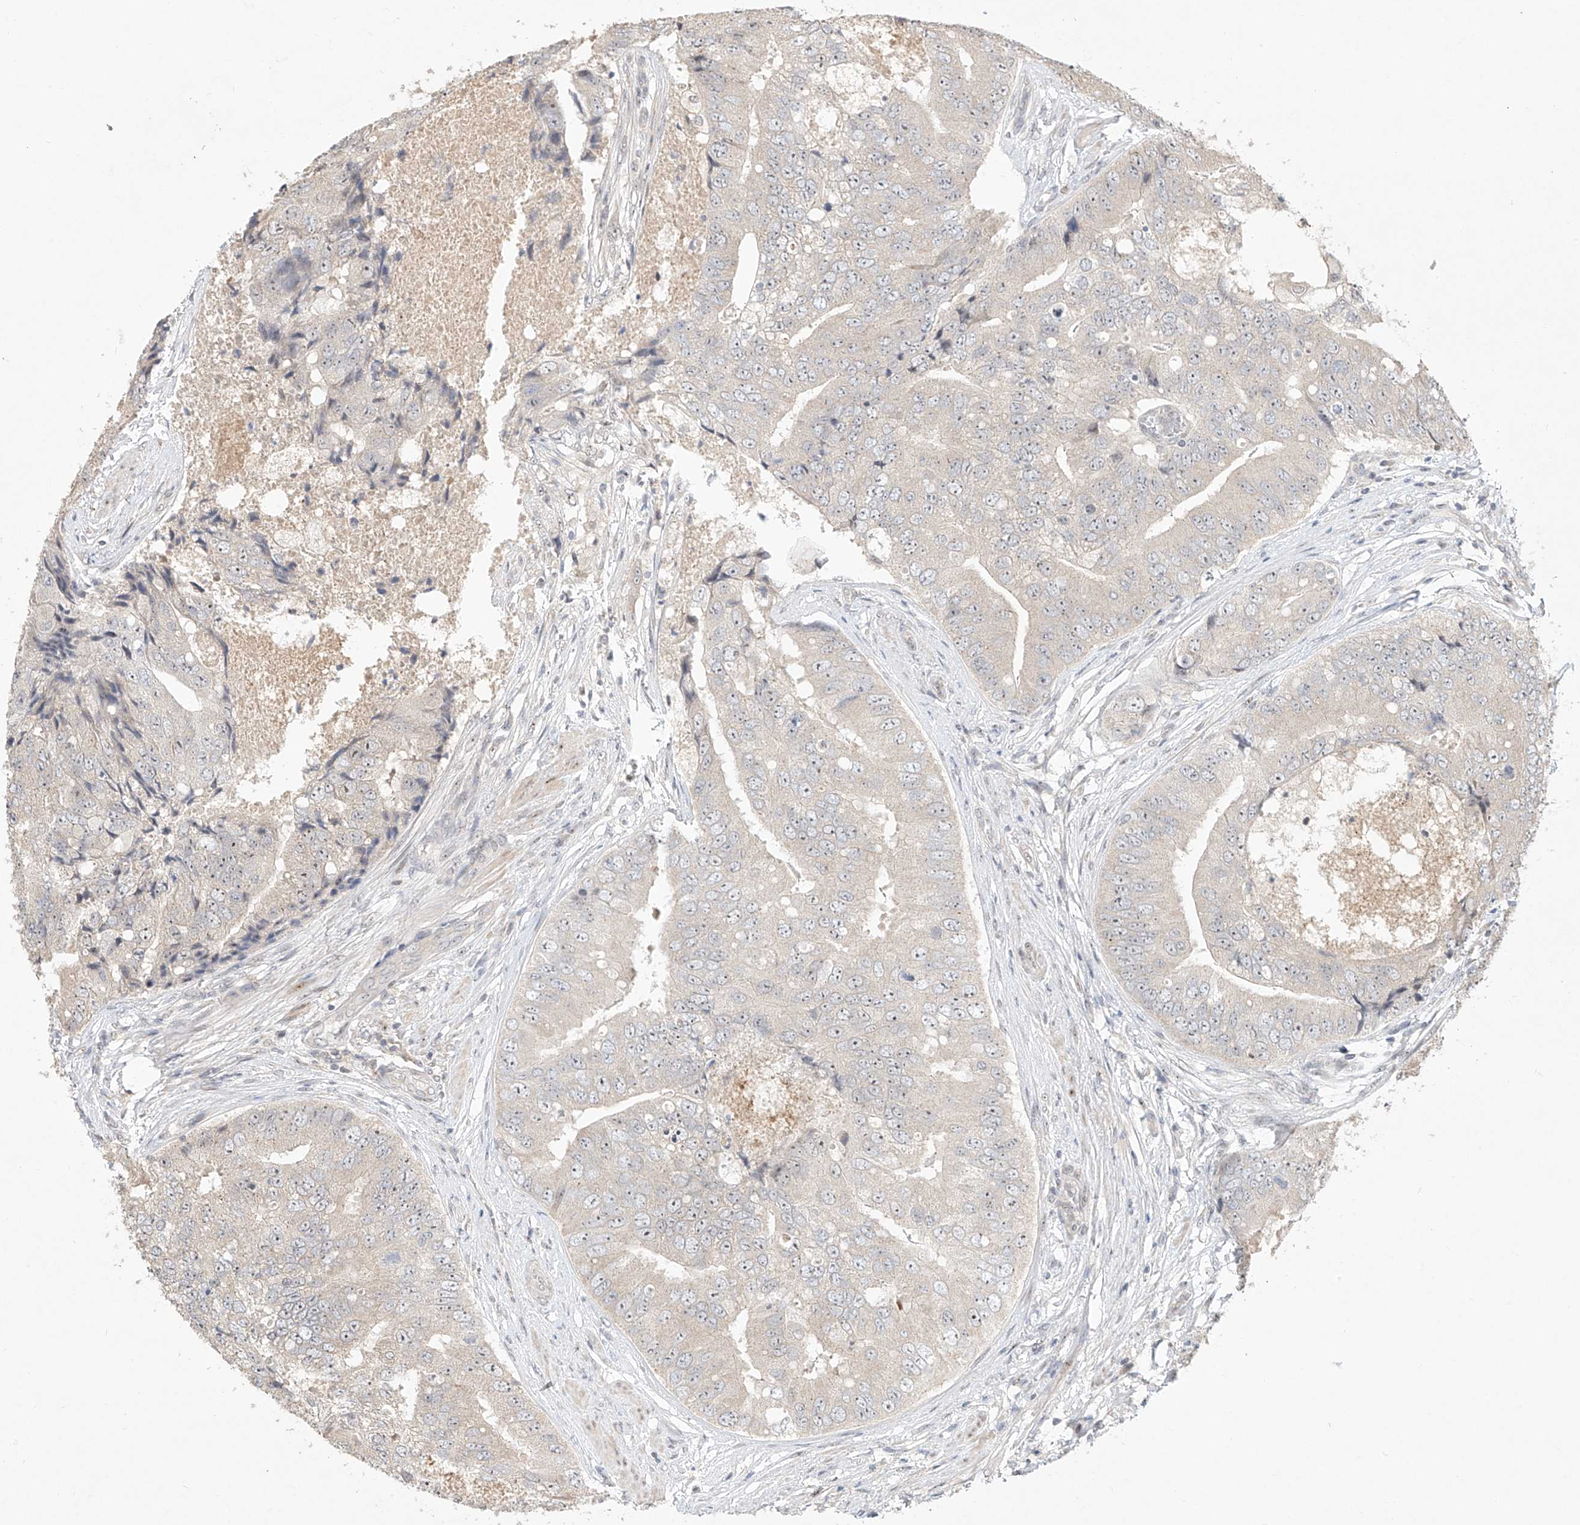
{"staining": {"intensity": "negative", "quantity": "none", "location": "none"}, "tissue": "prostate cancer", "cell_type": "Tumor cells", "image_type": "cancer", "snomed": [{"axis": "morphology", "description": "Adenocarcinoma, High grade"}, {"axis": "topography", "description": "Prostate"}], "caption": "Human prostate adenocarcinoma (high-grade) stained for a protein using immunohistochemistry exhibits no staining in tumor cells.", "gene": "TASP1", "patient": {"sex": "male", "age": 70}}